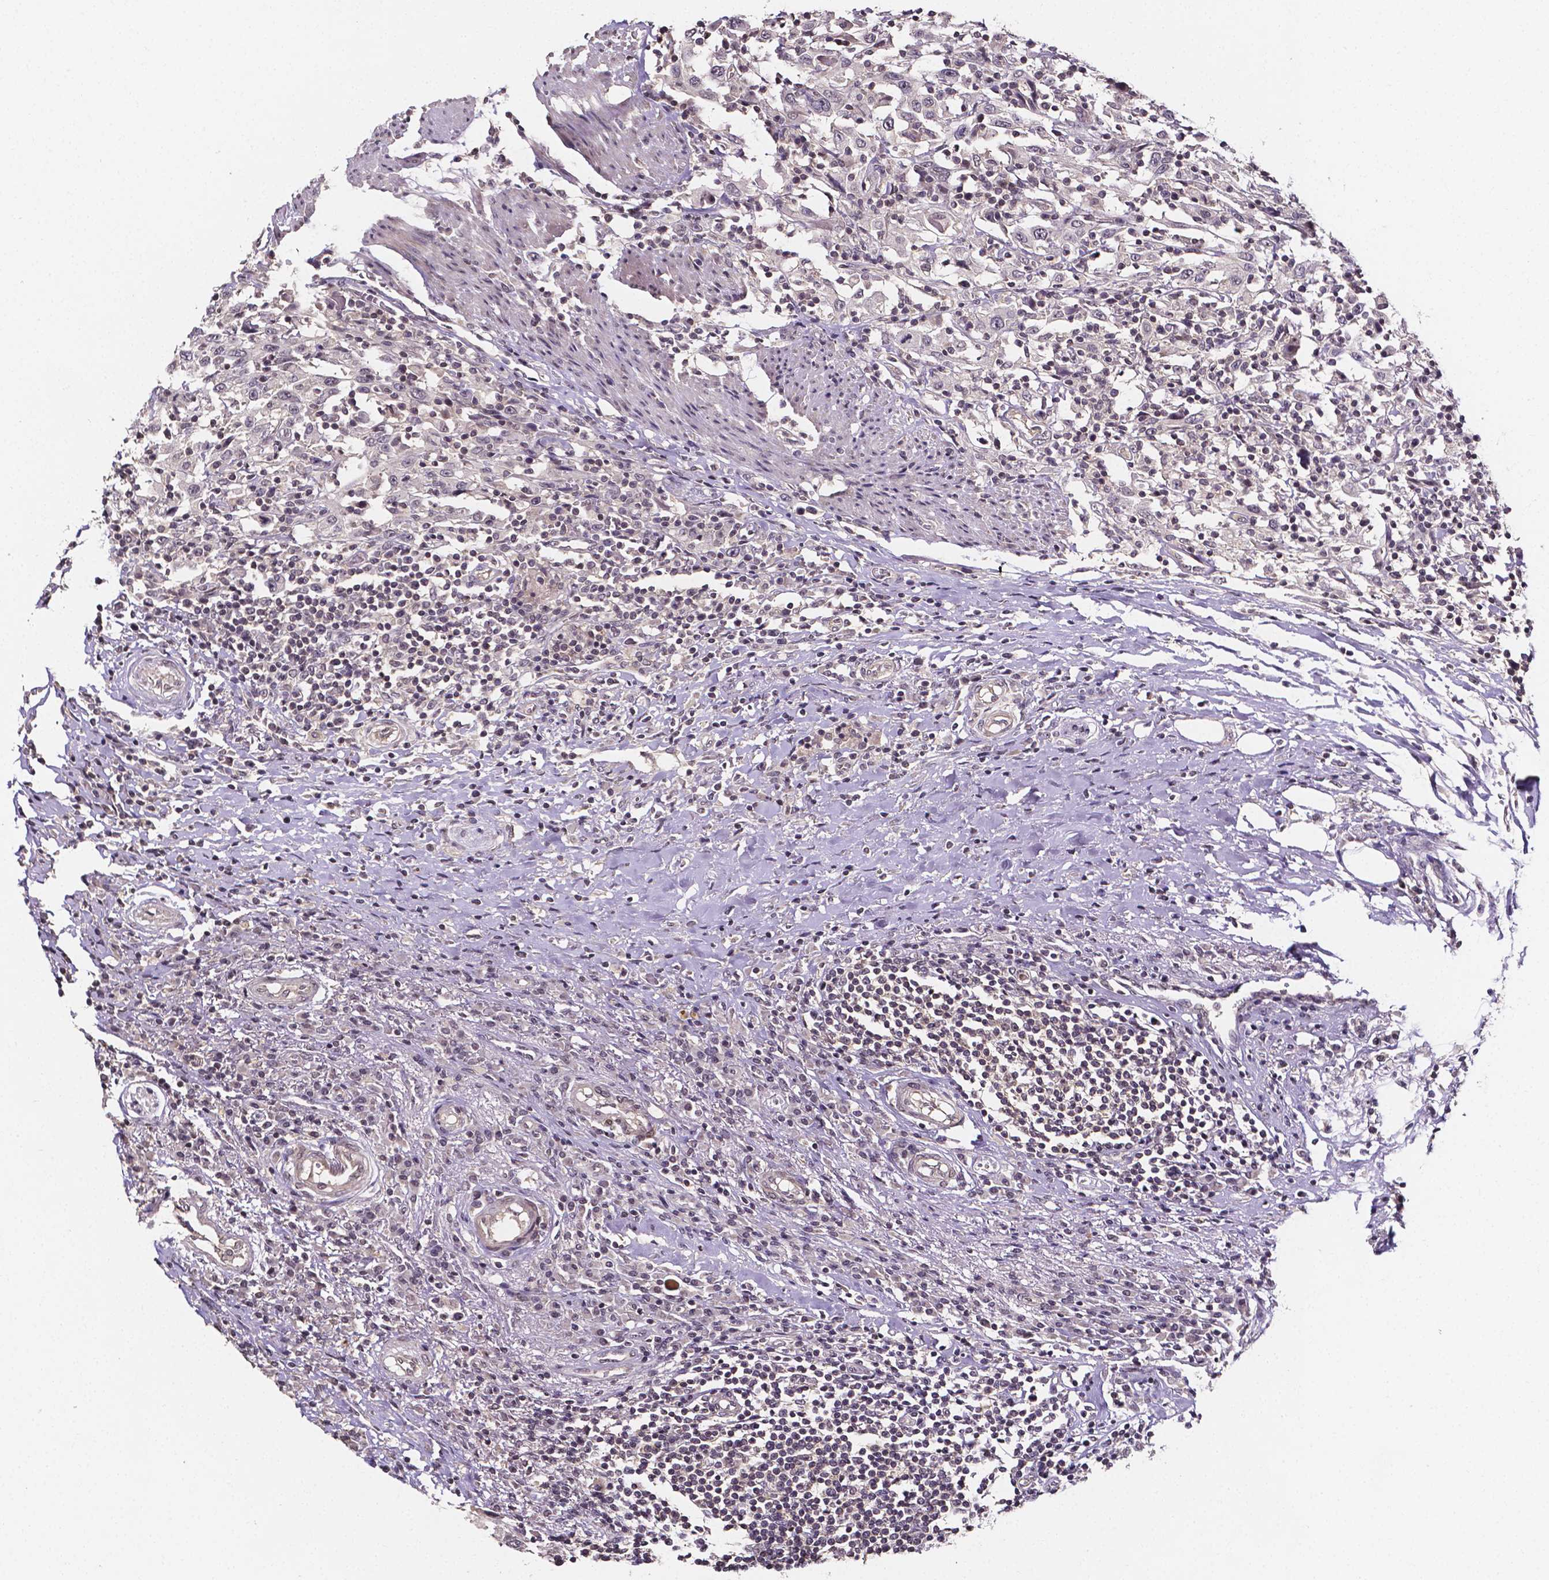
{"staining": {"intensity": "negative", "quantity": "none", "location": "none"}, "tissue": "urothelial cancer", "cell_type": "Tumor cells", "image_type": "cancer", "snomed": [{"axis": "morphology", "description": "Urothelial carcinoma, High grade"}, {"axis": "topography", "description": "Urinary bladder"}], "caption": "This is an IHC image of human urothelial carcinoma (high-grade). There is no expression in tumor cells.", "gene": "NRGN", "patient": {"sex": "male", "age": 61}}